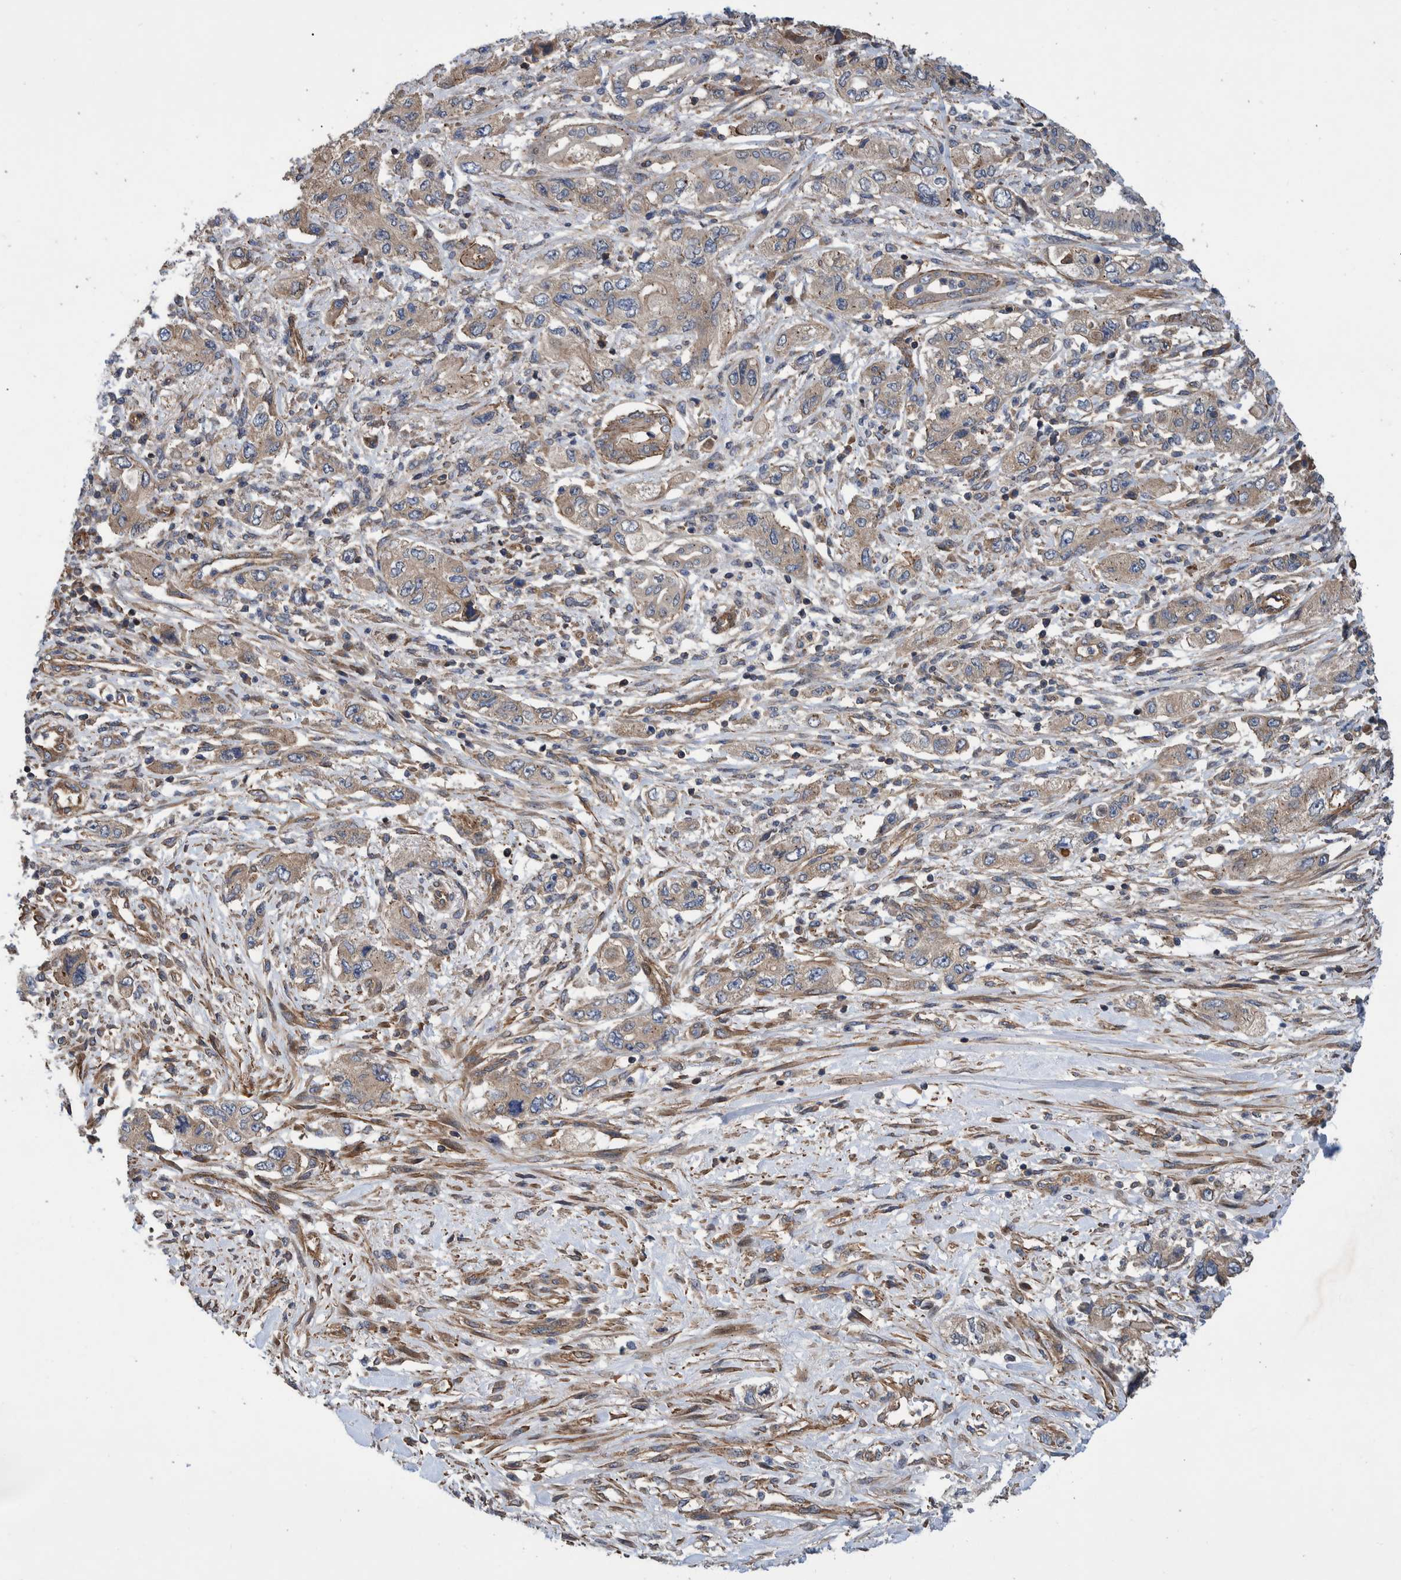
{"staining": {"intensity": "weak", "quantity": "25%-75%", "location": "cytoplasmic/membranous"}, "tissue": "pancreatic cancer", "cell_type": "Tumor cells", "image_type": "cancer", "snomed": [{"axis": "morphology", "description": "Adenocarcinoma, NOS"}, {"axis": "topography", "description": "Pancreas"}], "caption": "Weak cytoplasmic/membranous positivity for a protein is seen in approximately 25%-75% of tumor cells of adenocarcinoma (pancreatic) using immunohistochemistry.", "gene": "GRPEL2", "patient": {"sex": "female", "age": 73}}